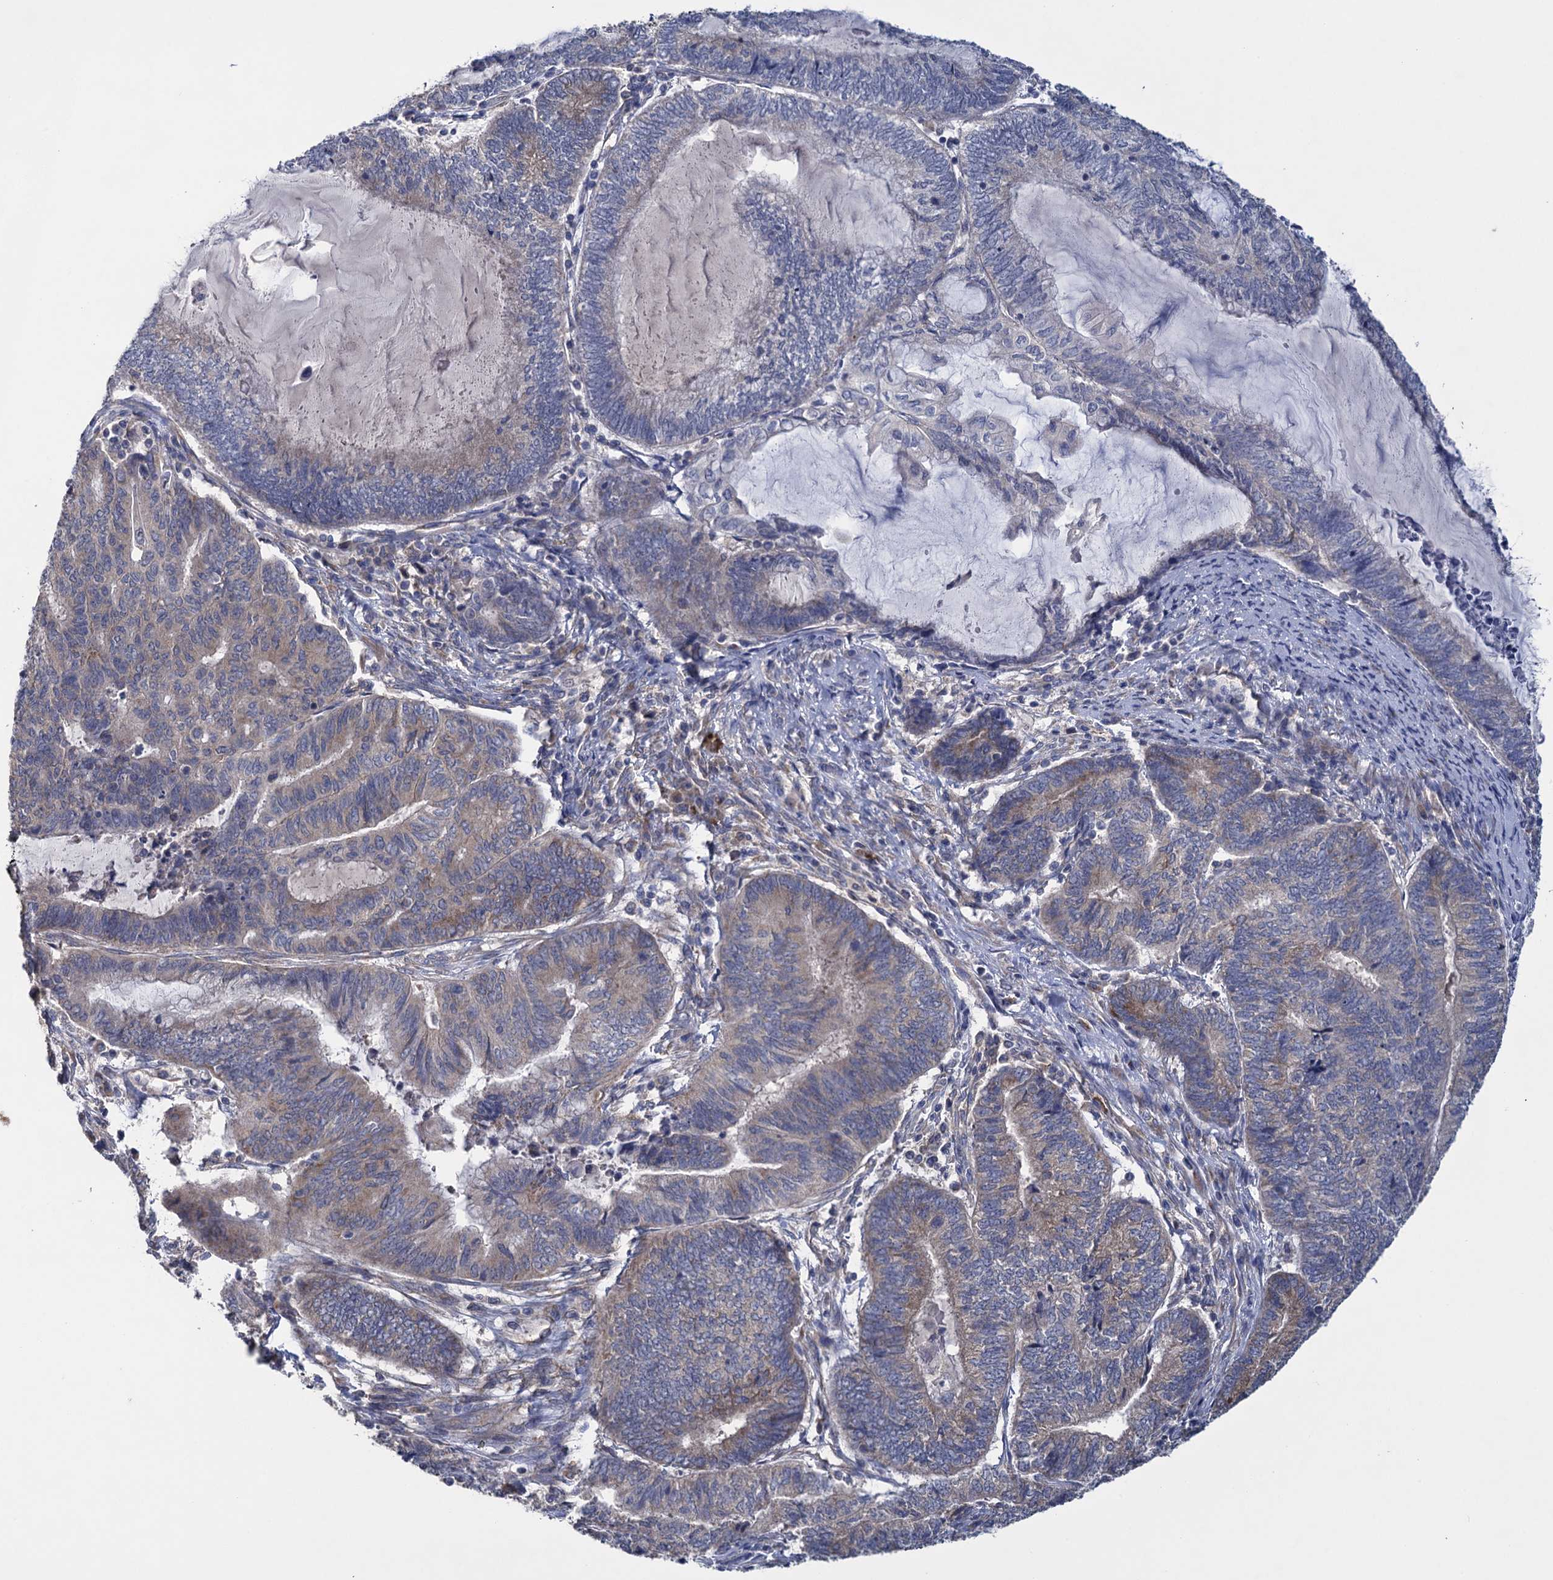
{"staining": {"intensity": "moderate", "quantity": "25%-75%", "location": "cytoplasmic/membranous"}, "tissue": "endometrial cancer", "cell_type": "Tumor cells", "image_type": "cancer", "snomed": [{"axis": "morphology", "description": "Adenocarcinoma, NOS"}, {"axis": "topography", "description": "Uterus"}, {"axis": "topography", "description": "Endometrium"}], "caption": "High-magnification brightfield microscopy of endometrial cancer stained with DAB (3,3'-diaminobenzidine) (brown) and counterstained with hematoxylin (blue). tumor cells exhibit moderate cytoplasmic/membranous staining is present in about25%-75% of cells.", "gene": "GSTM2", "patient": {"sex": "female", "age": 70}}